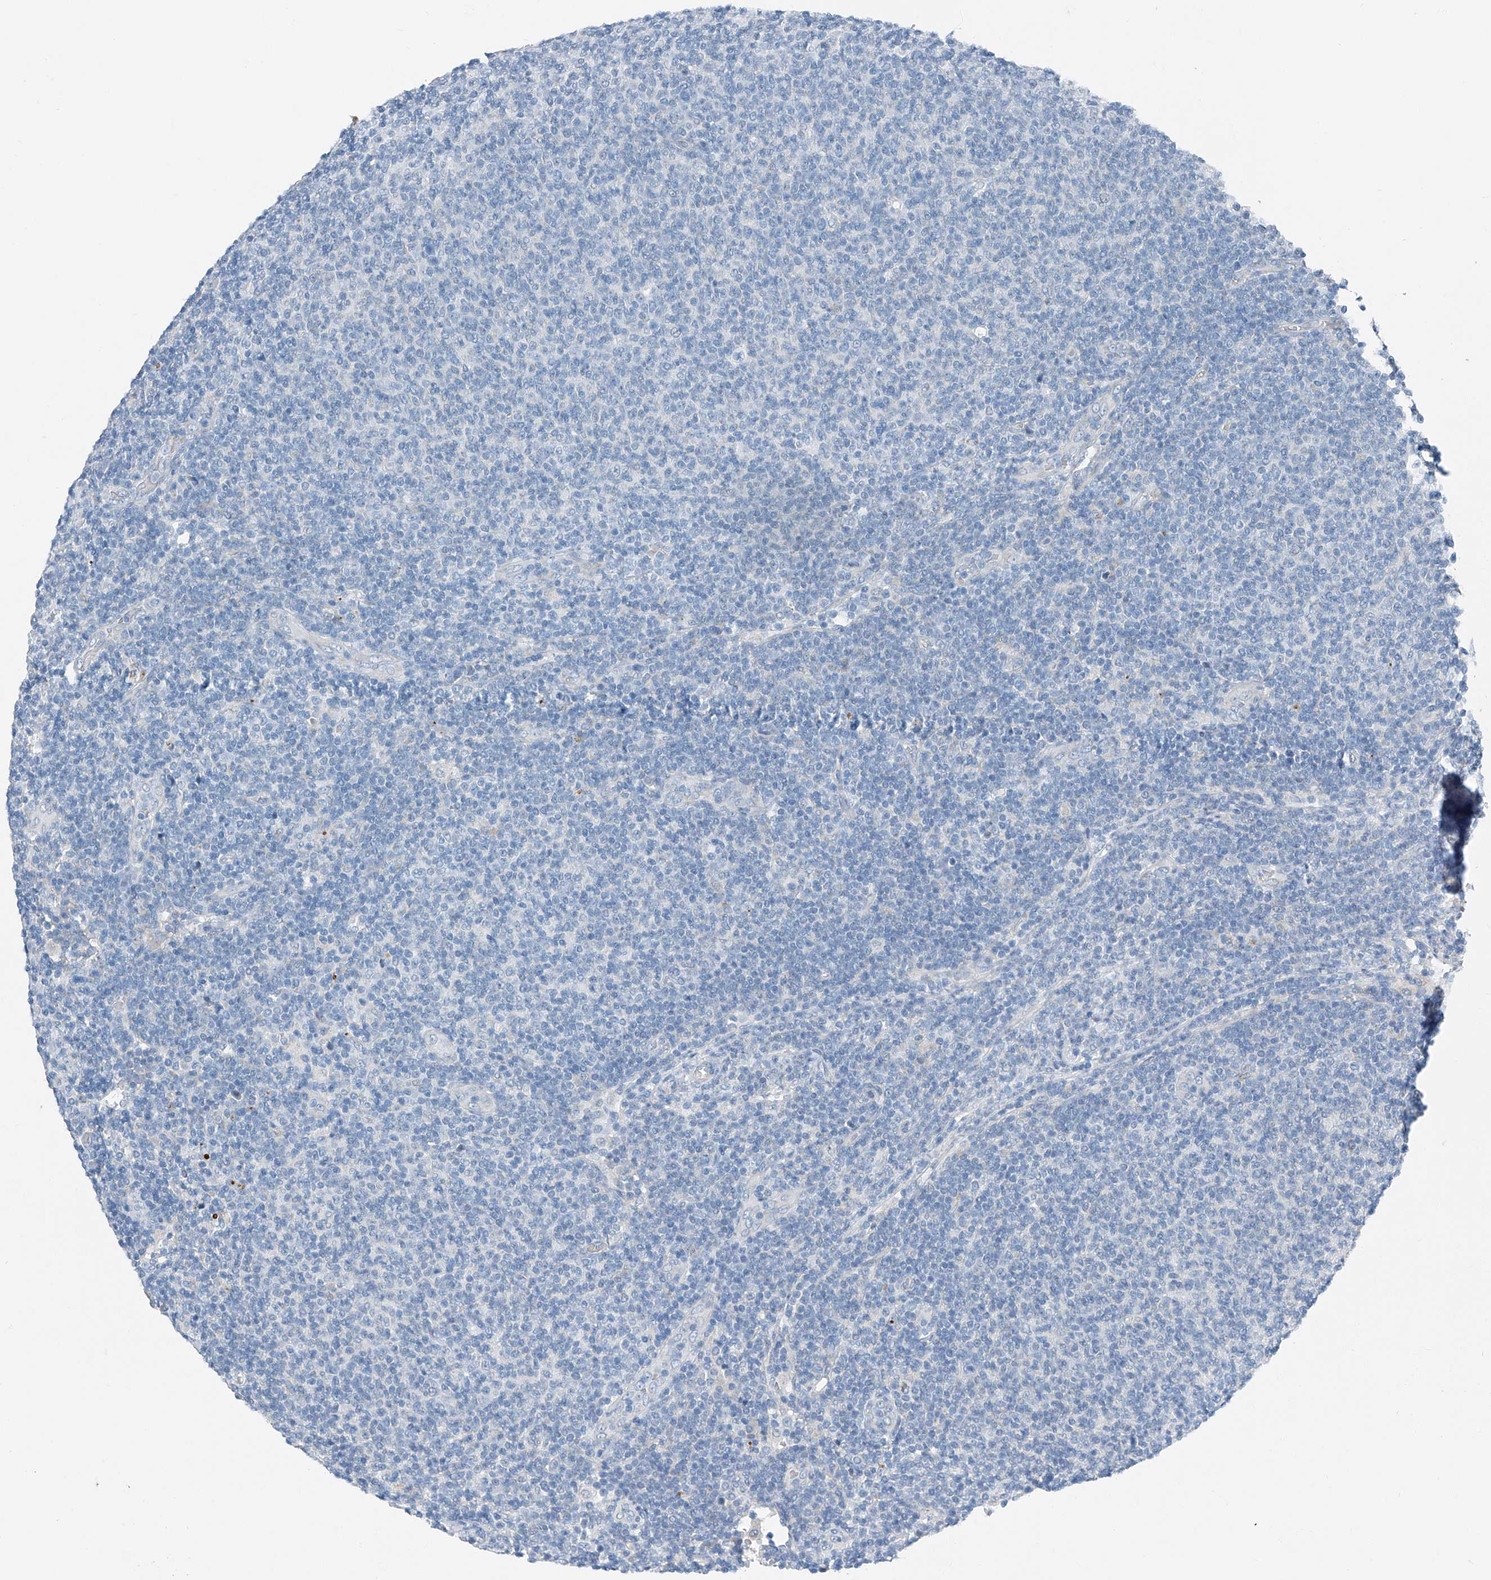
{"staining": {"intensity": "negative", "quantity": "none", "location": "none"}, "tissue": "lymphoma", "cell_type": "Tumor cells", "image_type": "cancer", "snomed": [{"axis": "morphology", "description": "Malignant lymphoma, non-Hodgkin's type, Low grade"}, {"axis": "topography", "description": "Lymph node"}], "caption": "Immunohistochemistry histopathology image of lymphoma stained for a protein (brown), which demonstrates no positivity in tumor cells.", "gene": "MDGA1", "patient": {"sex": "male", "age": 66}}